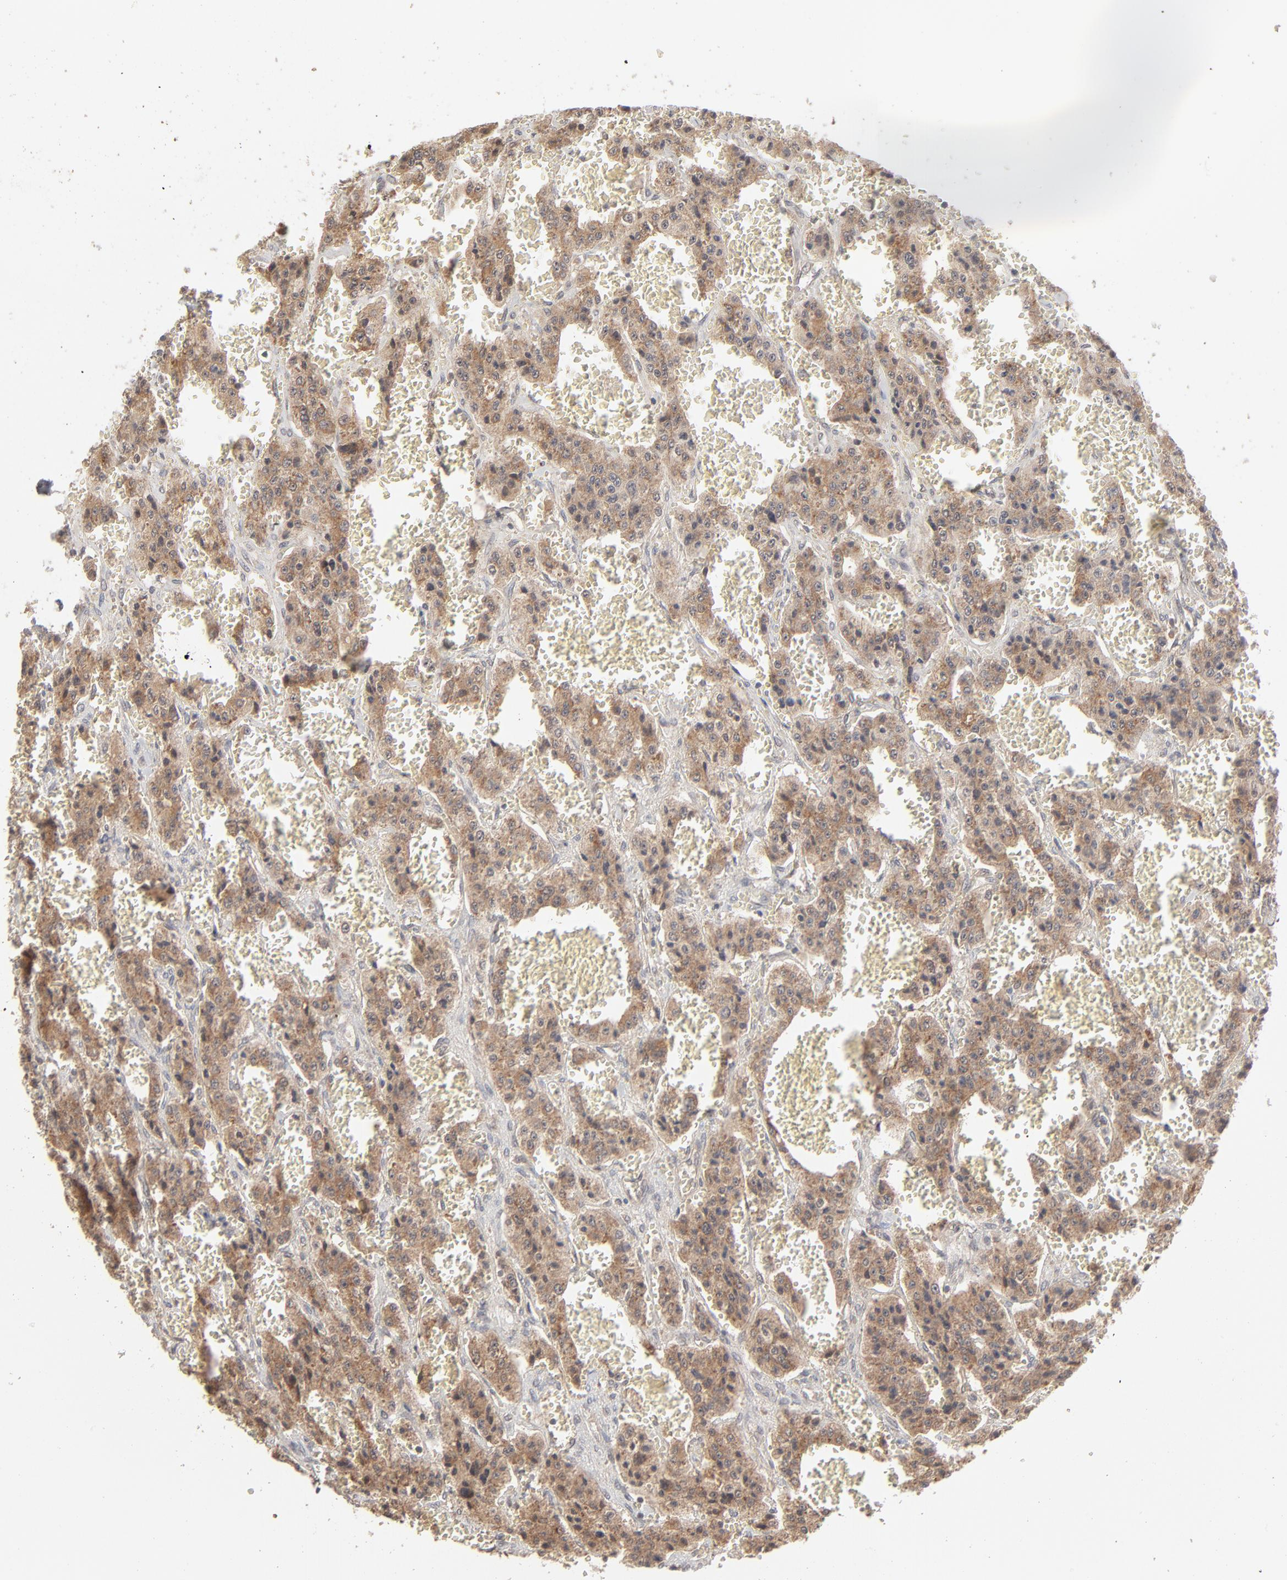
{"staining": {"intensity": "moderate", "quantity": ">75%", "location": "cytoplasmic/membranous"}, "tissue": "carcinoid", "cell_type": "Tumor cells", "image_type": "cancer", "snomed": [{"axis": "morphology", "description": "Carcinoid, malignant, NOS"}, {"axis": "topography", "description": "Small intestine"}], "caption": "An IHC image of neoplastic tissue is shown. Protein staining in brown labels moderate cytoplasmic/membranous positivity in carcinoid (malignant) within tumor cells.", "gene": "SCFD1", "patient": {"sex": "male", "age": 52}}